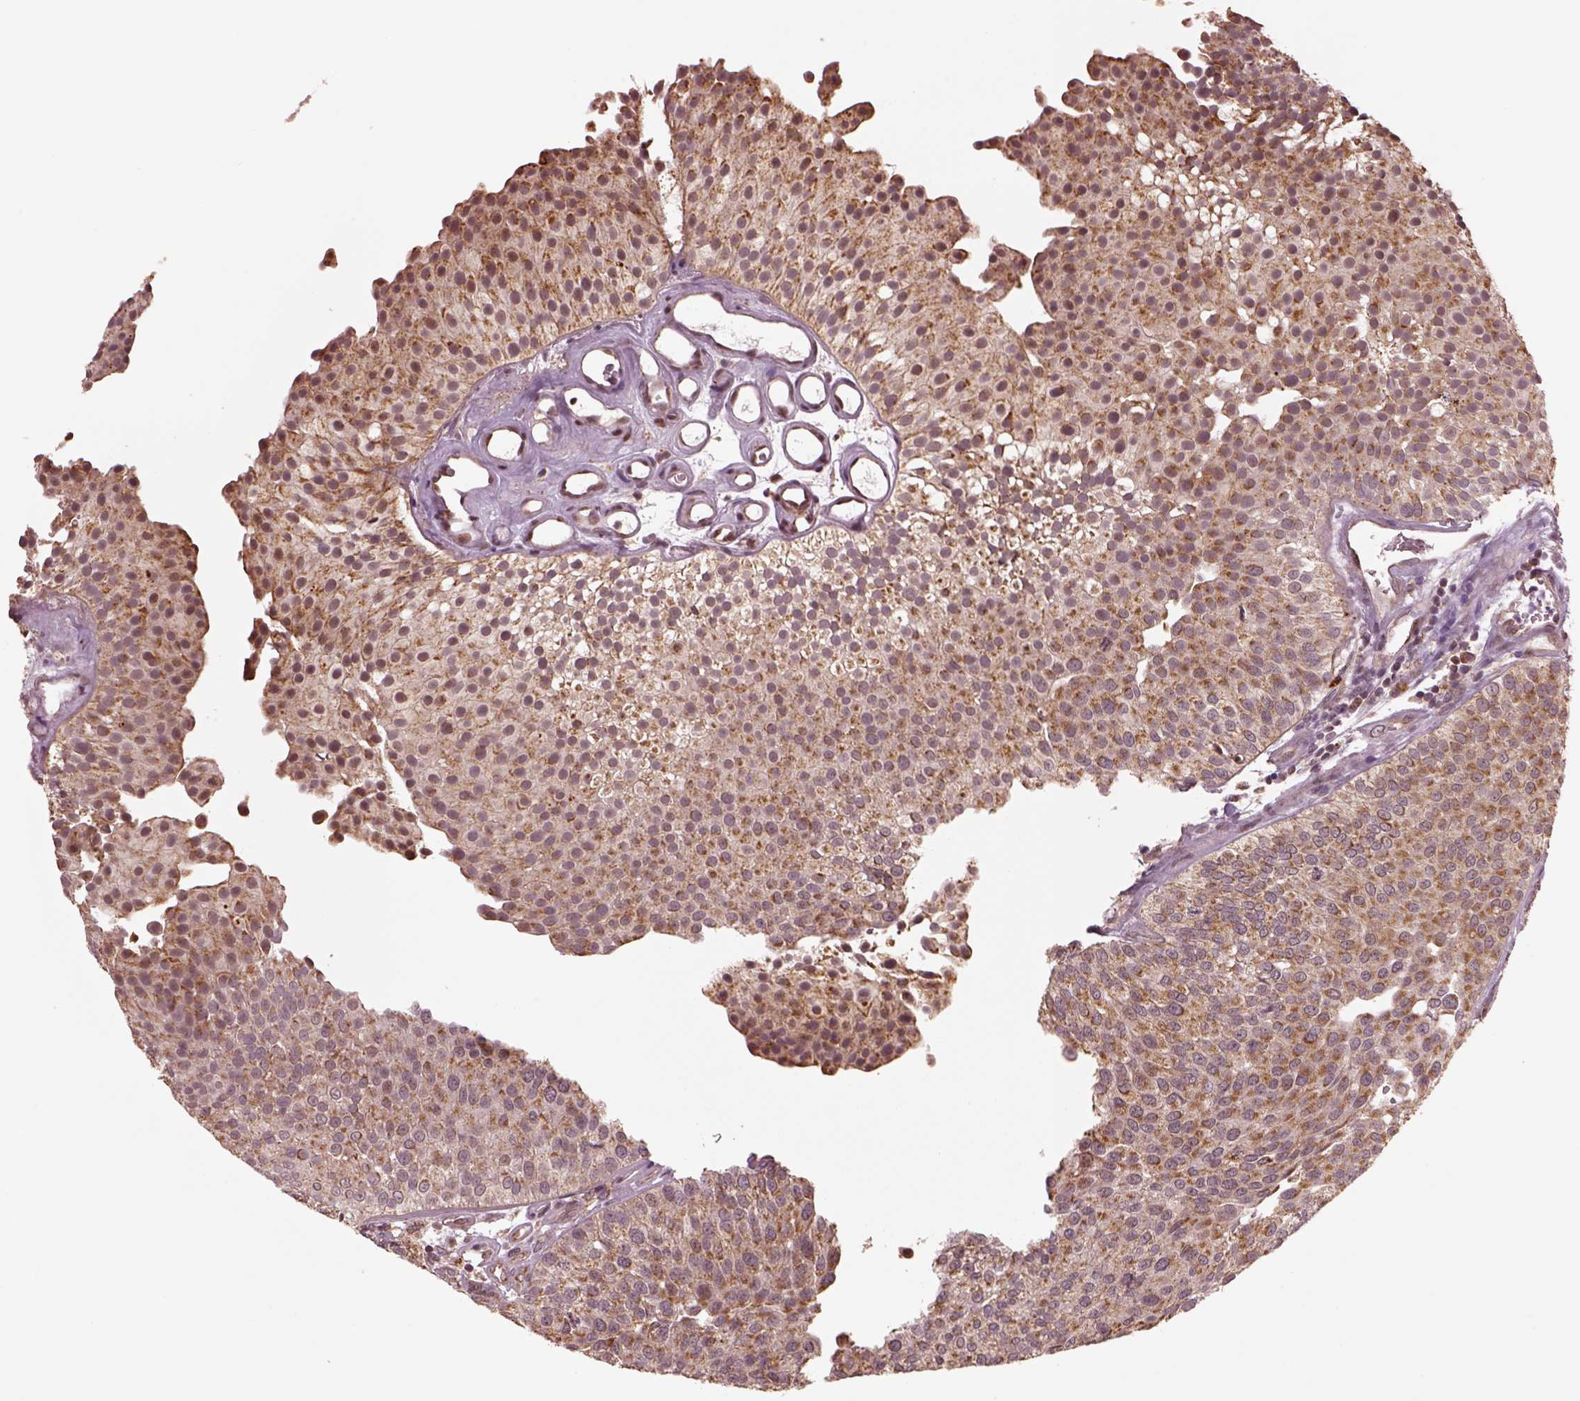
{"staining": {"intensity": "moderate", "quantity": ">75%", "location": "cytoplasmic/membranous"}, "tissue": "urothelial cancer", "cell_type": "Tumor cells", "image_type": "cancer", "snomed": [{"axis": "morphology", "description": "Urothelial carcinoma, Low grade"}, {"axis": "topography", "description": "Urinary bladder"}], "caption": "Urothelial carcinoma (low-grade) was stained to show a protein in brown. There is medium levels of moderate cytoplasmic/membranous expression in approximately >75% of tumor cells.", "gene": "SEL1L3", "patient": {"sex": "female", "age": 87}}